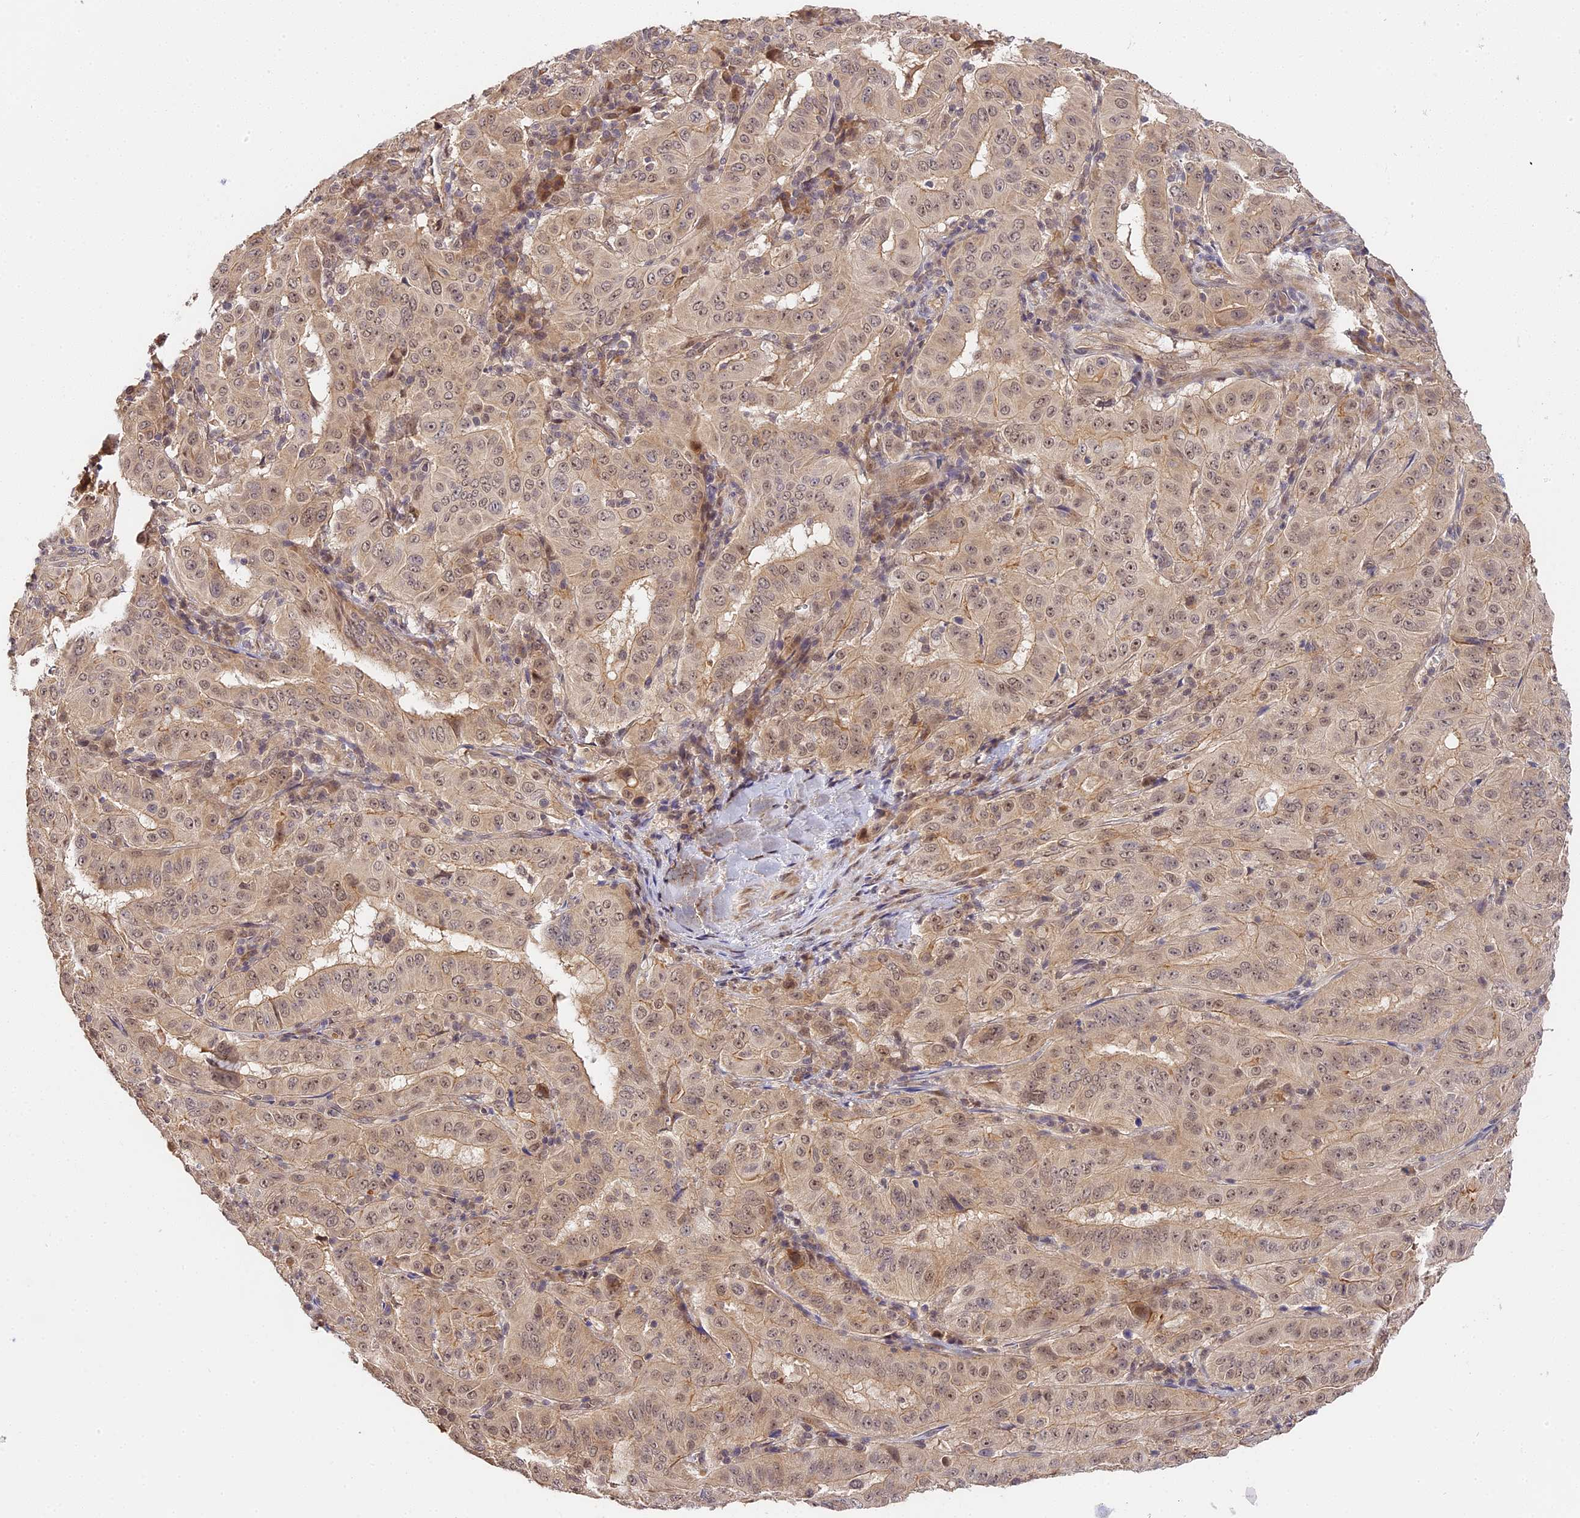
{"staining": {"intensity": "weak", "quantity": ">75%", "location": "cytoplasmic/membranous,nuclear"}, "tissue": "pancreatic cancer", "cell_type": "Tumor cells", "image_type": "cancer", "snomed": [{"axis": "morphology", "description": "Adenocarcinoma, NOS"}, {"axis": "topography", "description": "Pancreas"}], "caption": "Pancreatic cancer (adenocarcinoma) stained with DAB immunohistochemistry (IHC) displays low levels of weak cytoplasmic/membranous and nuclear staining in about >75% of tumor cells. (DAB (3,3'-diaminobenzidine) IHC with brightfield microscopy, high magnification).", "gene": "IMPACT", "patient": {"sex": "male", "age": 63}}